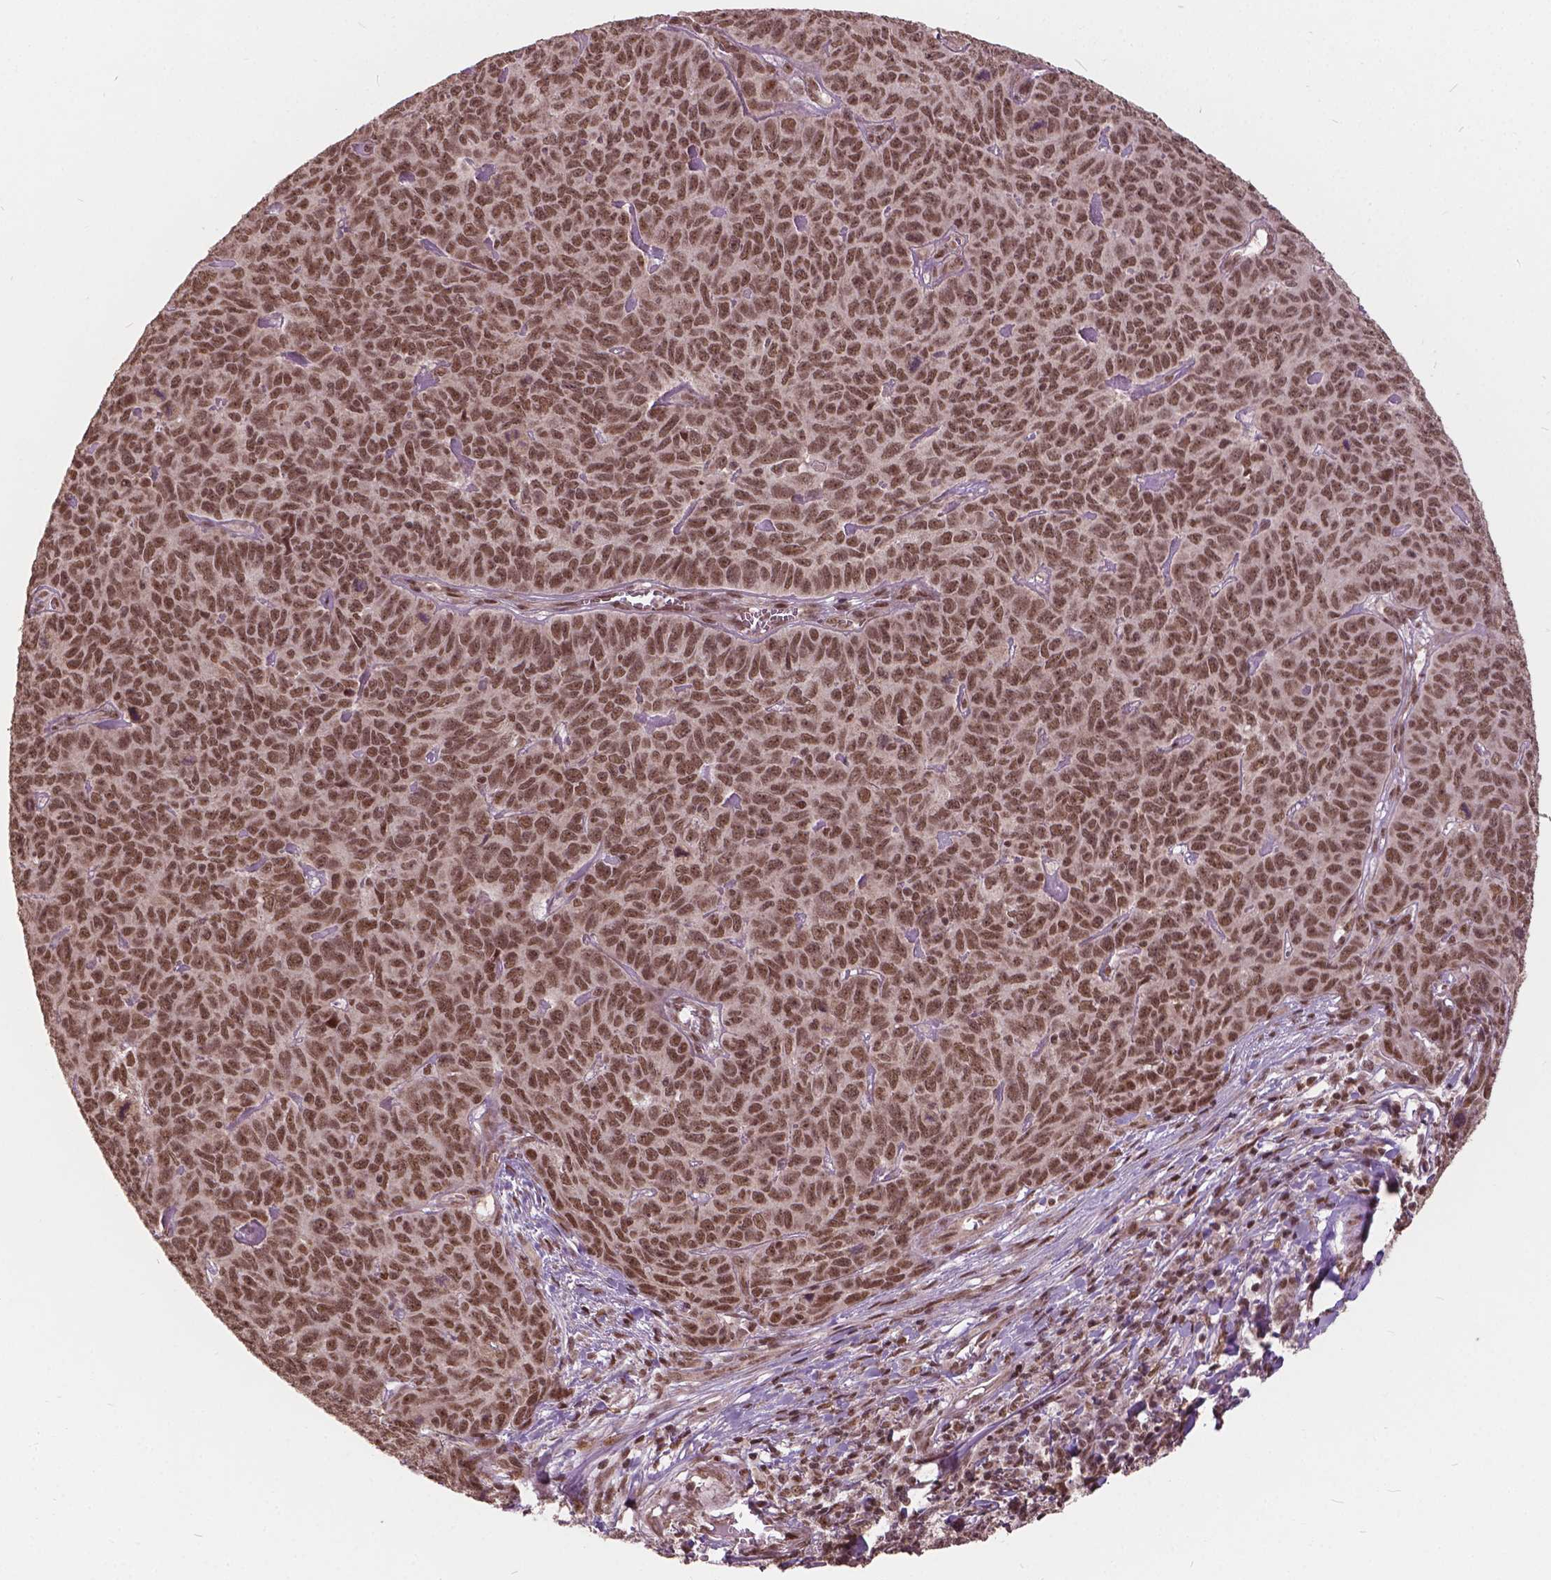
{"staining": {"intensity": "moderate", "quantity": ">75%", "location": "nuclear"}, "tissue": "skin cancer", "cell_type": "Tumor cells", "image_type": "cancer", "snomed": [{"axis": "morphology", "description": "Squamous cell carcinoma, NOS"}, {"axis": "topography", "description": "Skin"}, {"axis": "topography", "description": "Anal"}], "caption": "The image demonstrates immunohistochemical staining of skin cancer. There is moderate nuclear staining is seen in approximately >75% of tumor cells. The staining was performed using DAB, with brown indicating positive protein expression. Nuclei are stained blue with hematoxylin.", "gene": "GPS2", "patient": {"sex": "female", "age": 51}}